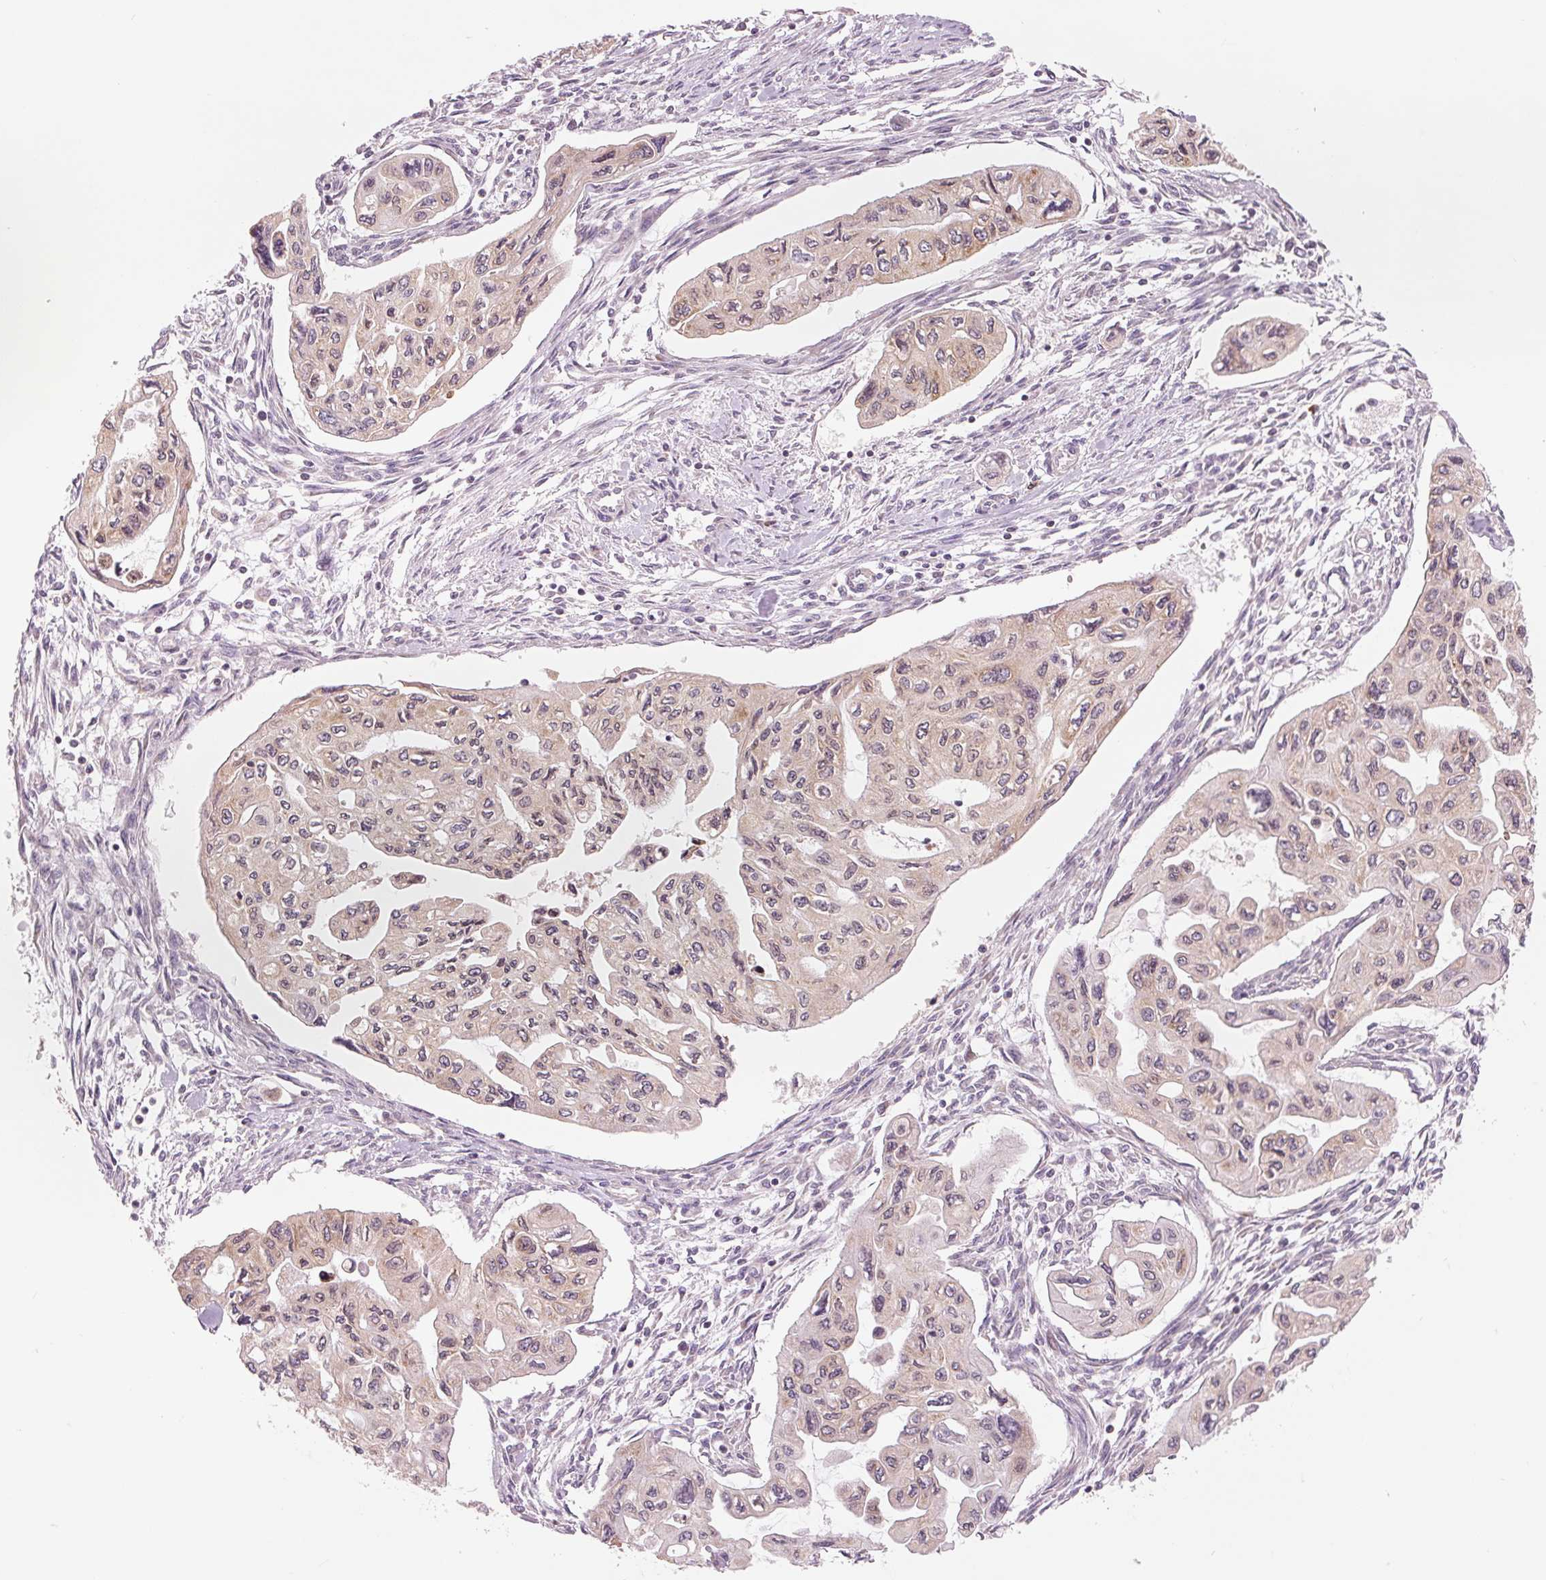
{"staining": {"intensity": "weak", "quantity": "25%-75%", "location": "cytoplasmic/membranous"}, "tissue": "pancreatic cancer", "cell_type": "Tumor cells", "image_type": "cancer", "snomed": [{"axis": "morphology", "description": "Adenocarcinoma, NOS"}, {"axis": "topography", "description": "Pancreas"}], "caption": "Protein expression analysis of pancreatic adenocarcinoma exhibits weak cytoplasmic/membranous positivity in approximately 25%-75% of tumor cells. Nuclei are stained in blue.", "gene": "TECR", "patient": {"sex": "female", "age": 76}}